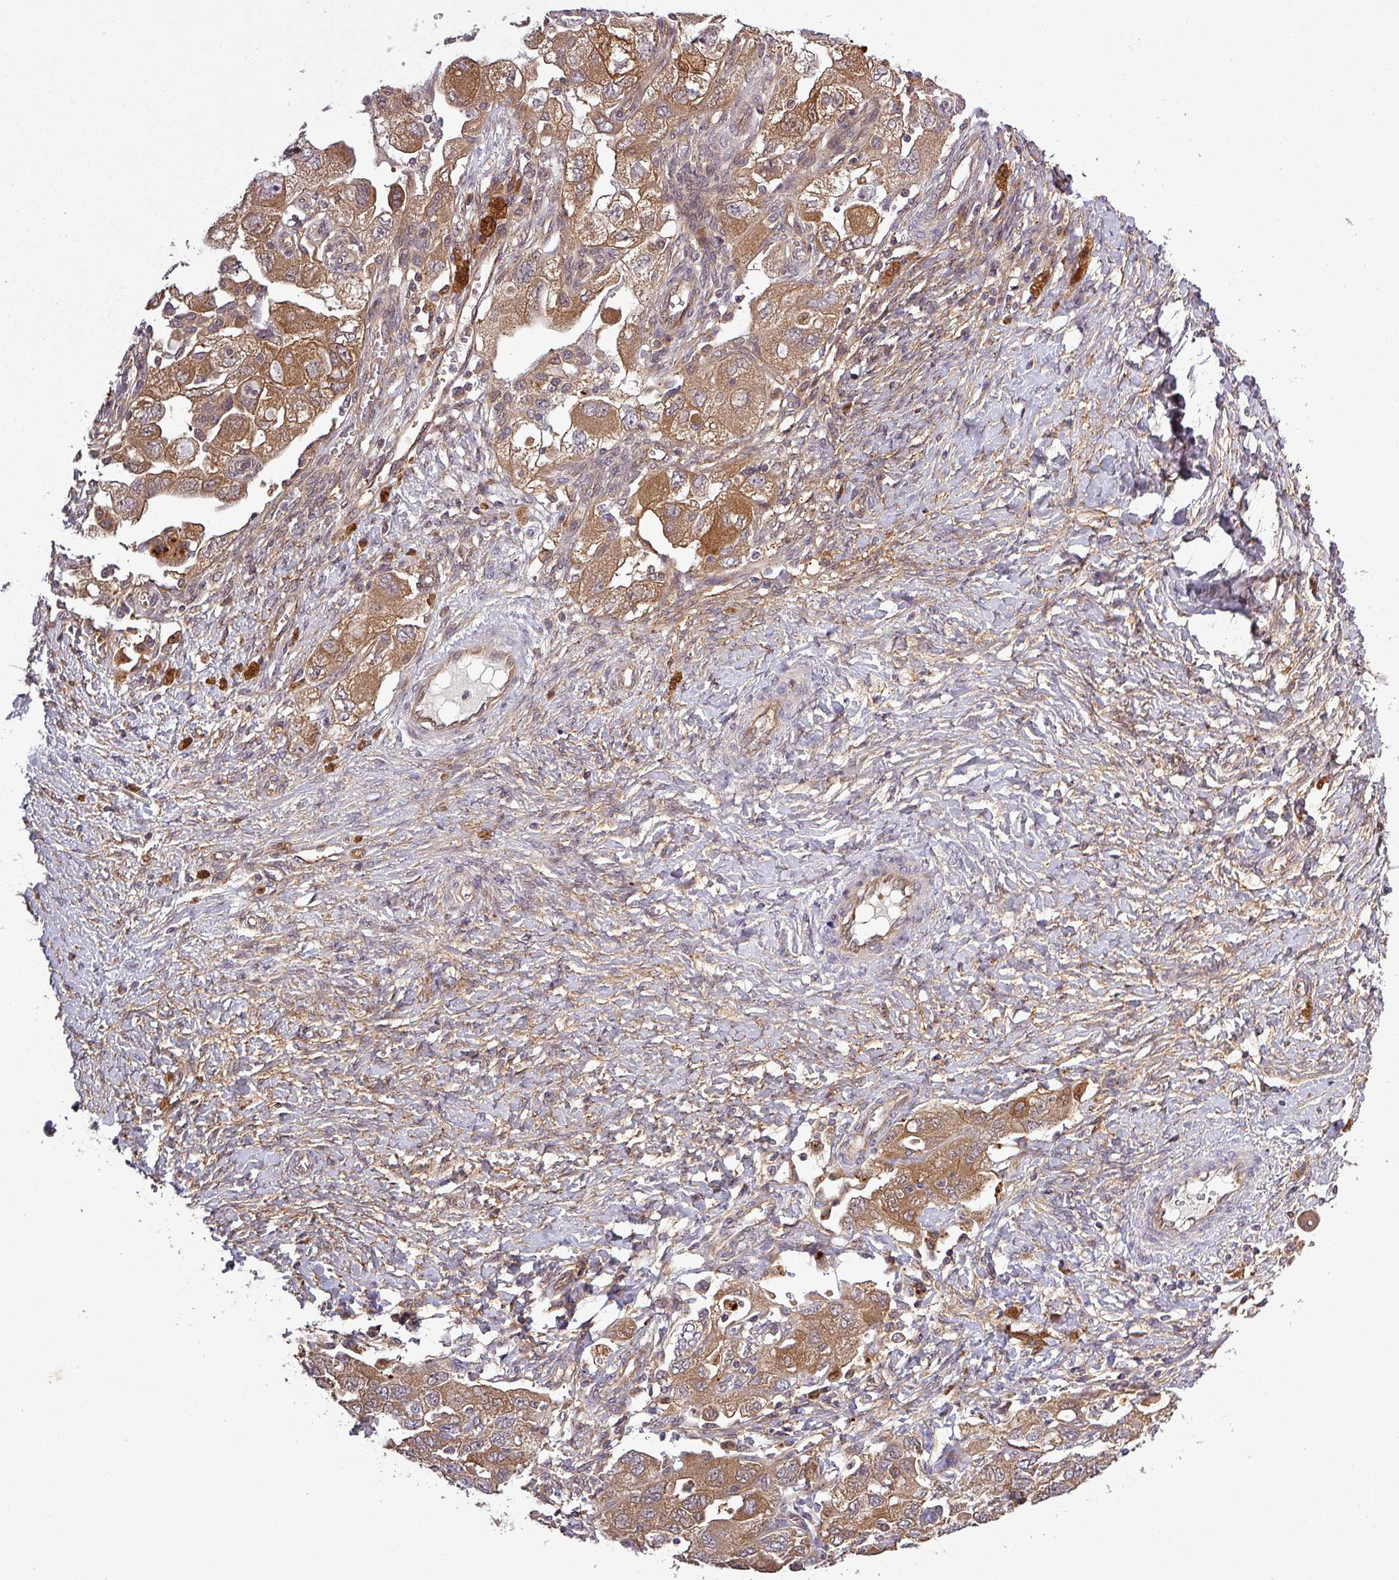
{"staining": {"intensity": "strong", "quantity": ">75%", "location": "cytoplasmic/membranous"}, "tissue": "ovarian cancer", "cell_type": "Tumor cells", "image_type": "cancer", "snomed": [{"axis": "morphology", "description": "Carcinoma, NOS"}, {"axis": "morphology", "description": "Cystadenocarcinoma, serous, NOS"}, {"axis": "topography", "description": "Ovary"}], "caption": "Immunohistochemistry image of ovarian cancer stained for a protein (brown), which exhibits high levels of strong cytoplasmic/membranous staining in approximately >75% of tumor cells.", "gene": "SIRPB2", "patient": {"sex": "female", "age": 69}}